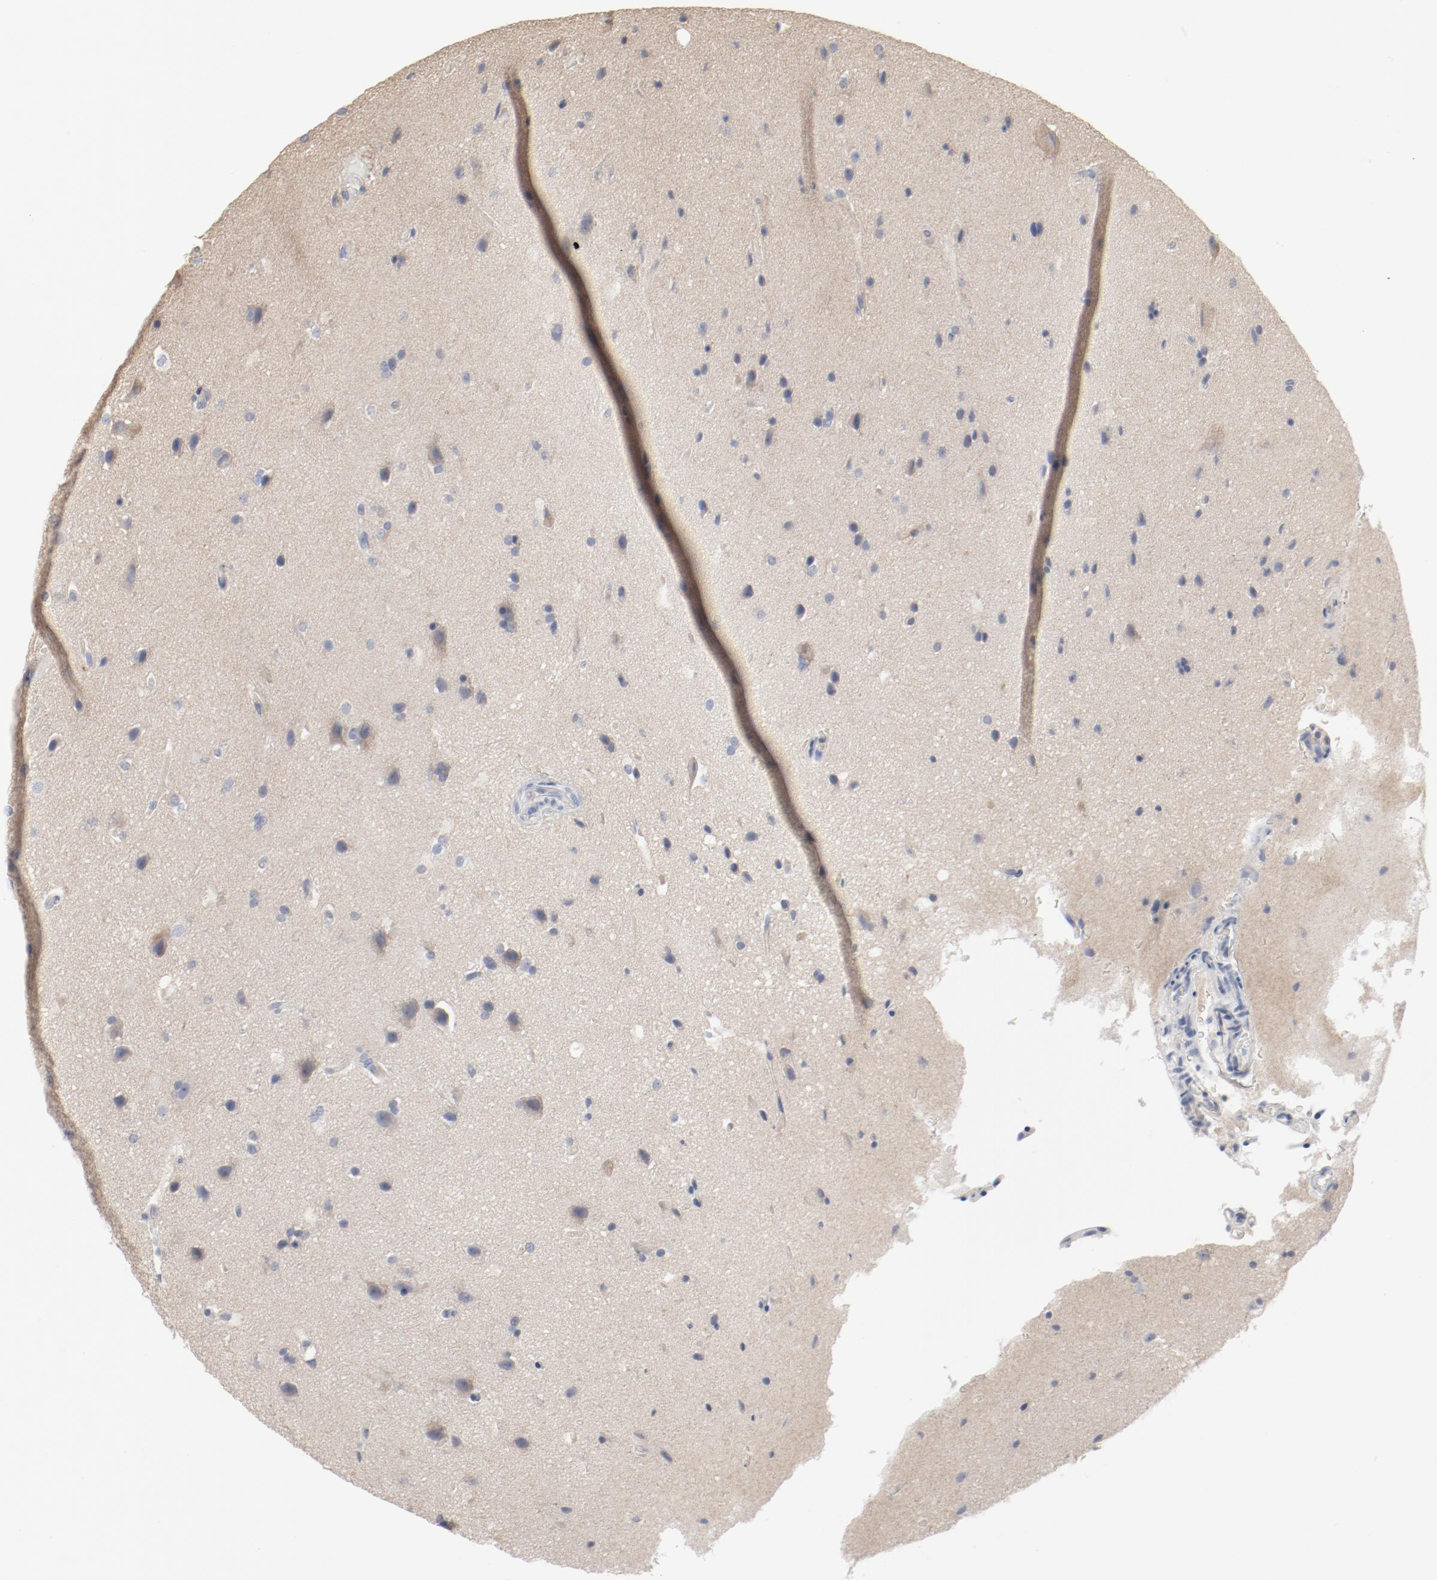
{"staining": {"intensity": "negative", "quantity": "none", "location": "none"}, "tissue": "glioma", "cell_type": "Tumor cells", "image_type": "cancer", "snomed": [{"axis": "morphology", "description": "Glioma, malignant, Low grade"}, {"axis": "topography", "description": "Cerebral cortex"}], "caption": "Human malignant low-grade glioma stained for a protein using IHC reveals no positivity in tumor cells.", "gene": "CDK1", "patient": {"sex": "female", "age": 47}}